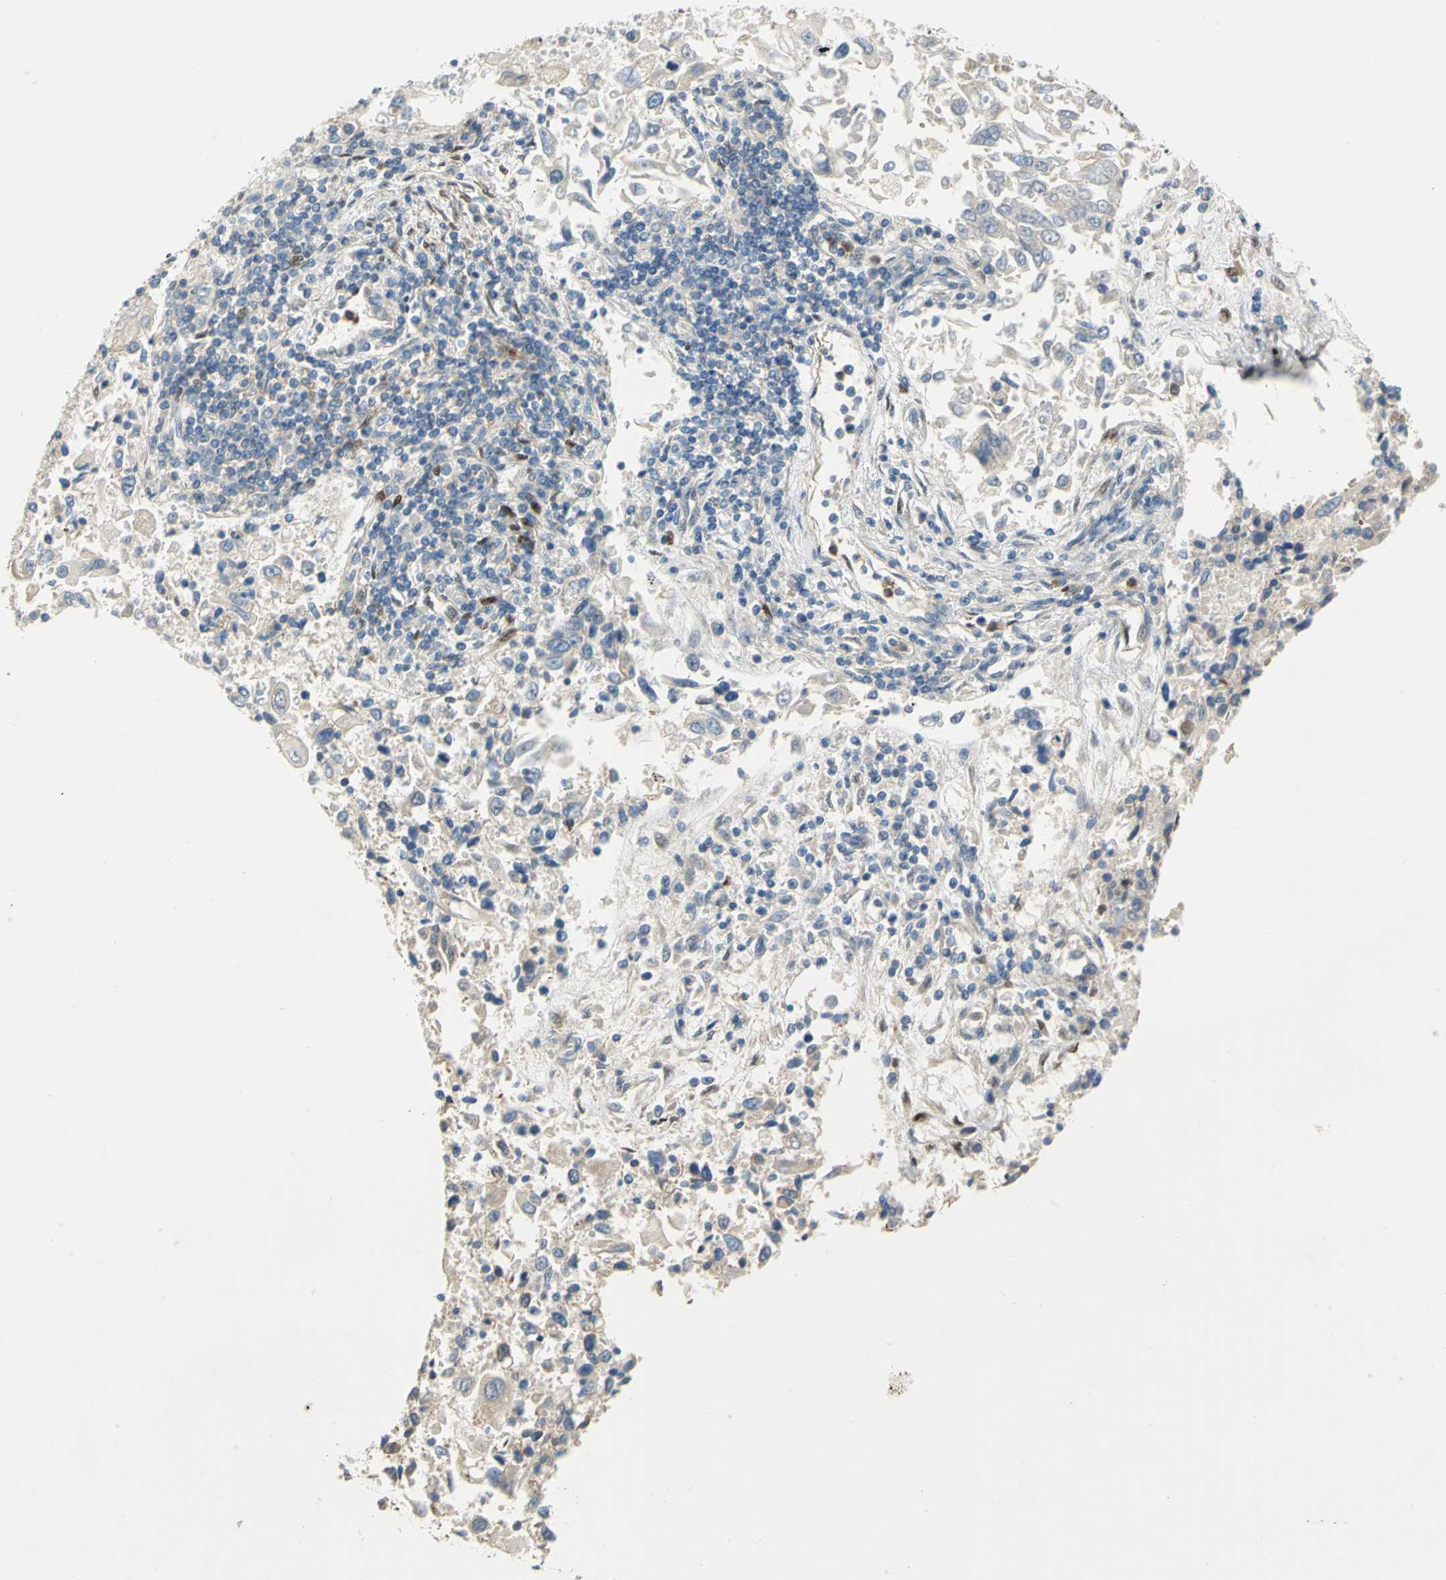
{"staining": {"intensity": "negative", "quantity": "none", "location": "none"}, "tissue": "lung cancer", "cell_type": "Tumor cells", "image_type": "cancer", "snomed": [{"axis": "morphology", "description": "Adenocarcinoma, NOS"}, {"axis": "topography", "description": "Lung"}], "caption": "There is no significant positivity in tumor cells of adenocarcinoma (lung).", "gene": "RBFOX2", "patient": {"sex": "male", "age": 84}}